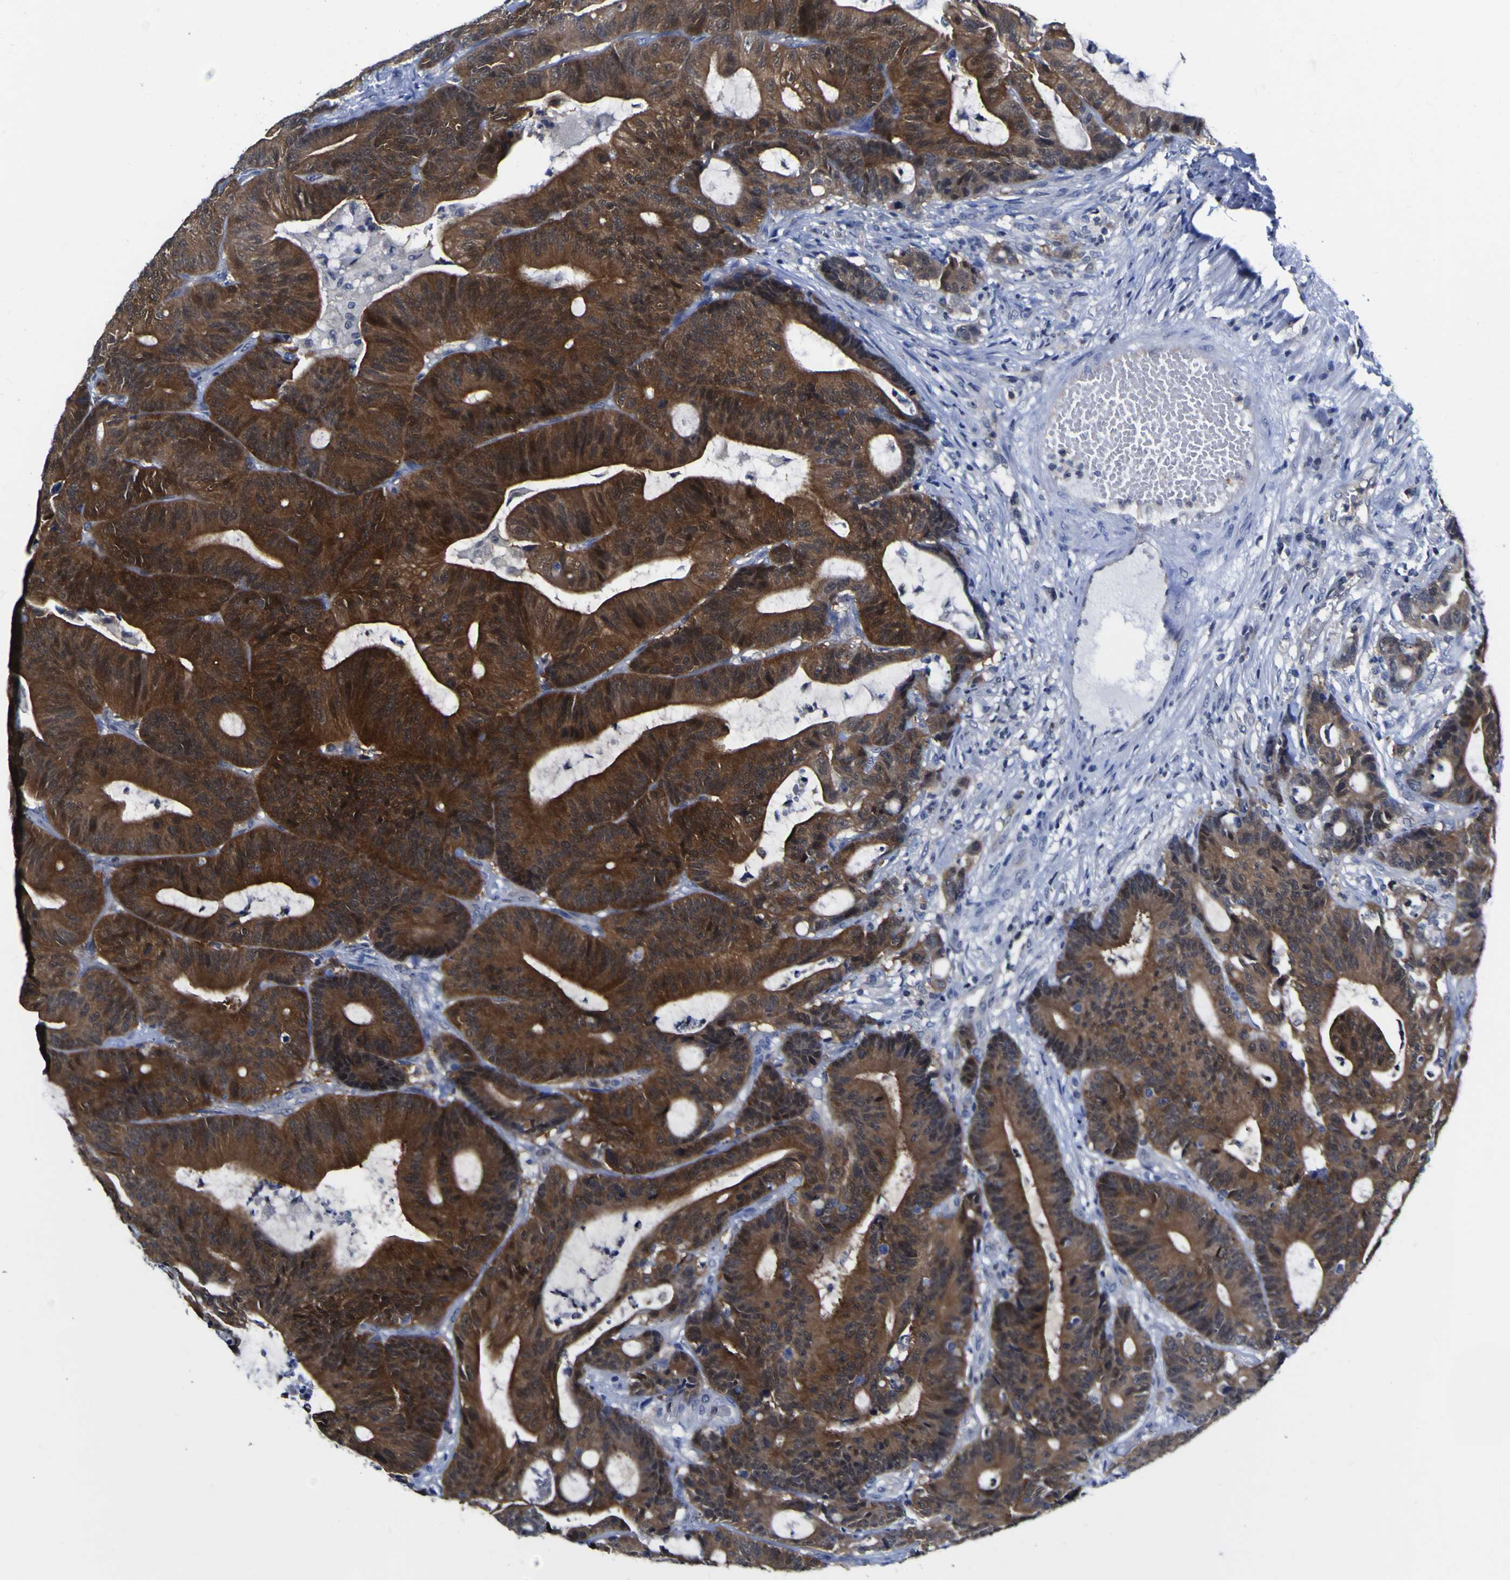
{"staining": {"intensity": "strong", "quantity": ">75%", "location": "cytoplasmic/membranous"}, "tissue": "colorectal cancer", "cell_type": "Tumor cells", "image_type": "cancer", "snomed": [{"axis": "morphology", "description": "Adenocarcinoma, NOS"}, {"axis": "topography", "description": "Colon"}], "caption": "Colorectal cancer was stained to show a protein in brown. There is high levels of strong cytoplasmic/membranous staining in approximately >75% of tumor cells.", "gene": "CASP6", "patient": {"sex": "female", "age": 84}}